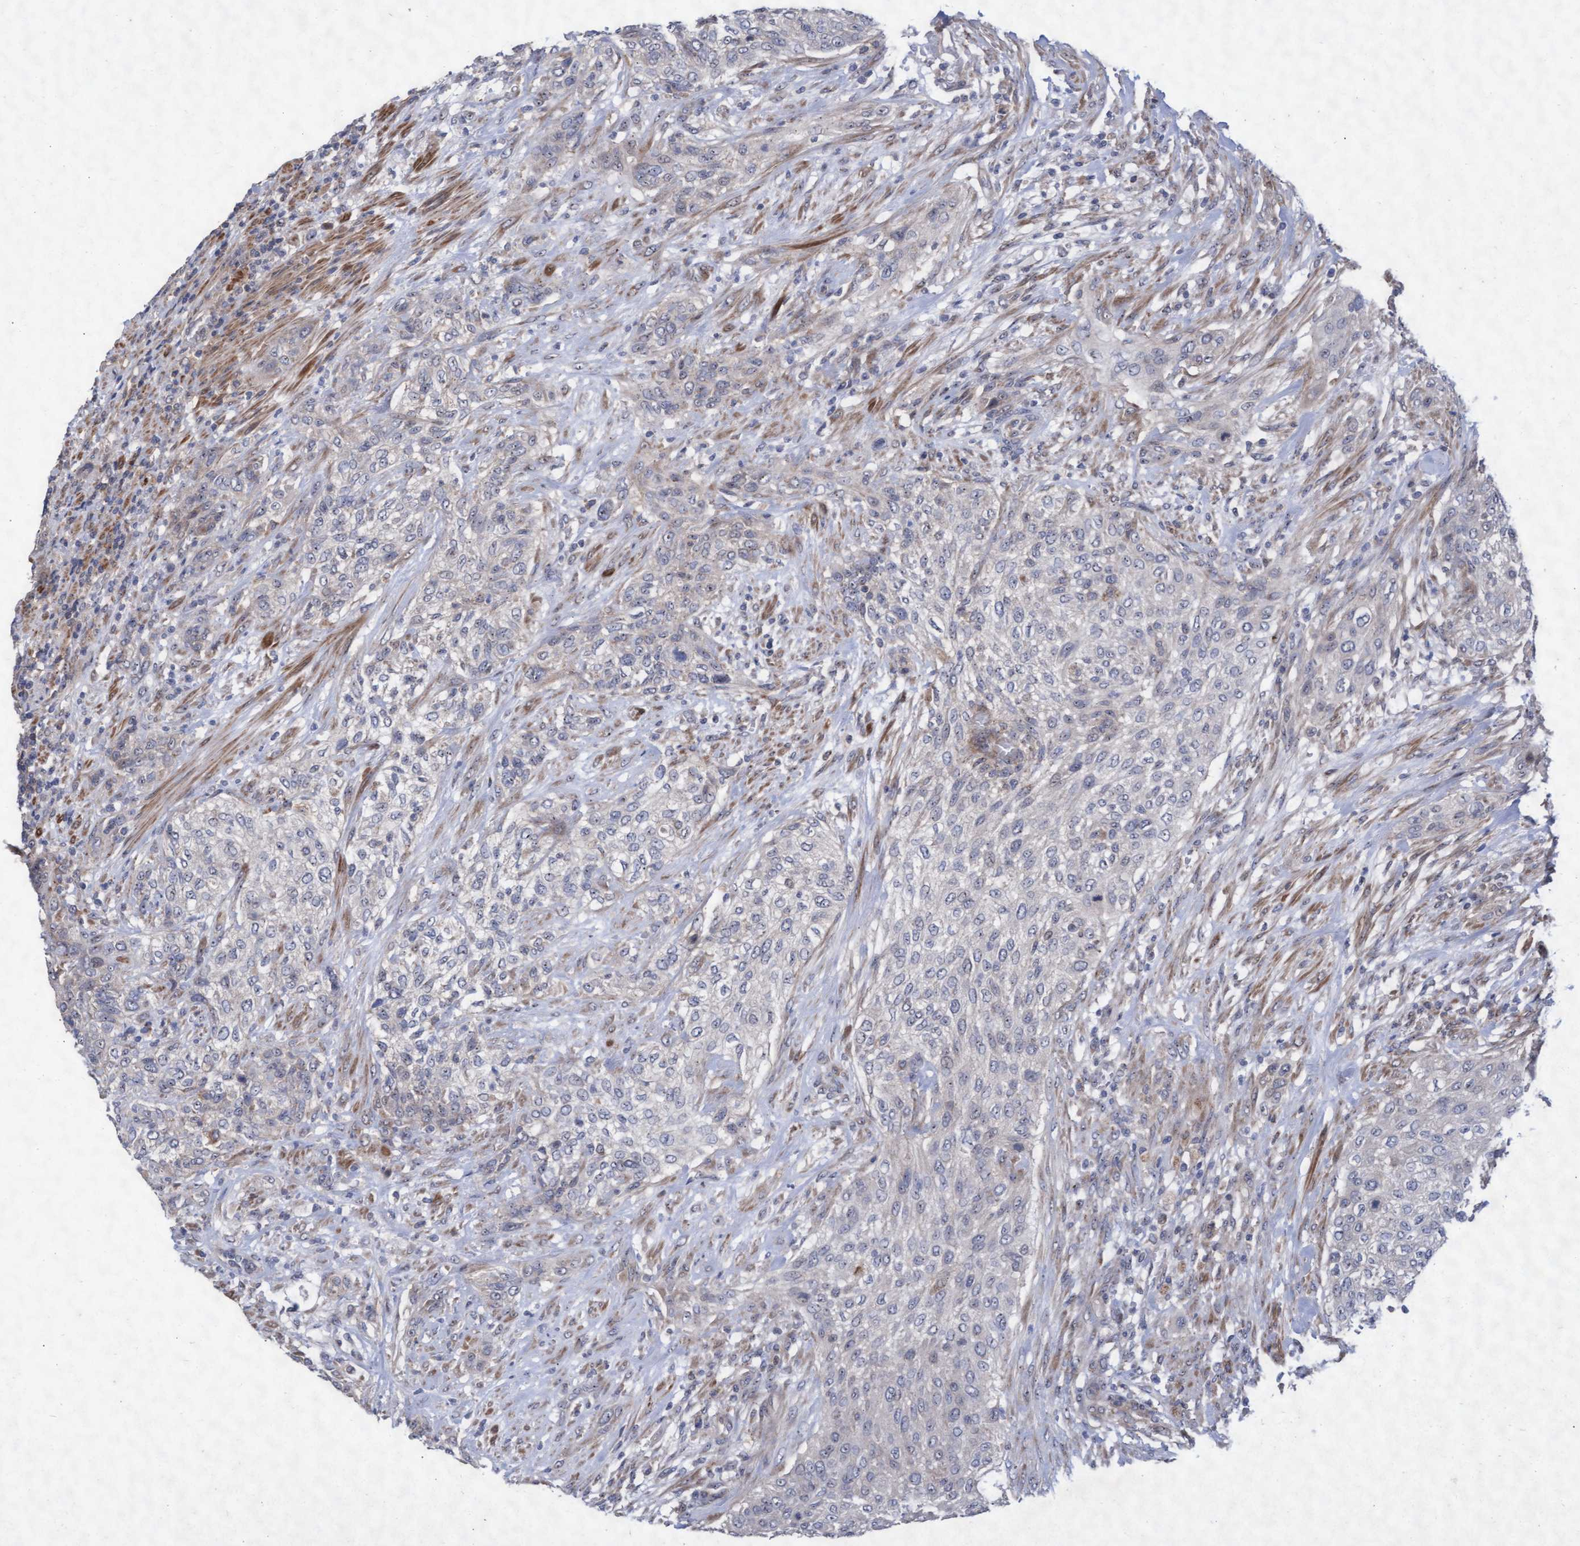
{"staining": {"intensity": "weak", "quantity": "<25%", "location": "cytoplasmic/membranous"}, "tissue": "urothelial cancer", "cell_type": "Tumor cells", "image_type": "cancer", "snomed": [{"axis": "morphology", "description": "Urothelial carcinoma, Low grade"}, {"axis": "morphology", "description": "Urothelial carcinoma, High grade"}, {"axis": "topography", "description": "Urinary bladder"}], "caption": "Tumor cells are negative for brown protein staining in urothelial carcinoma (low-grade).", "gene": "ABCF2", "patient": {"sex": "male", "age": 35}}